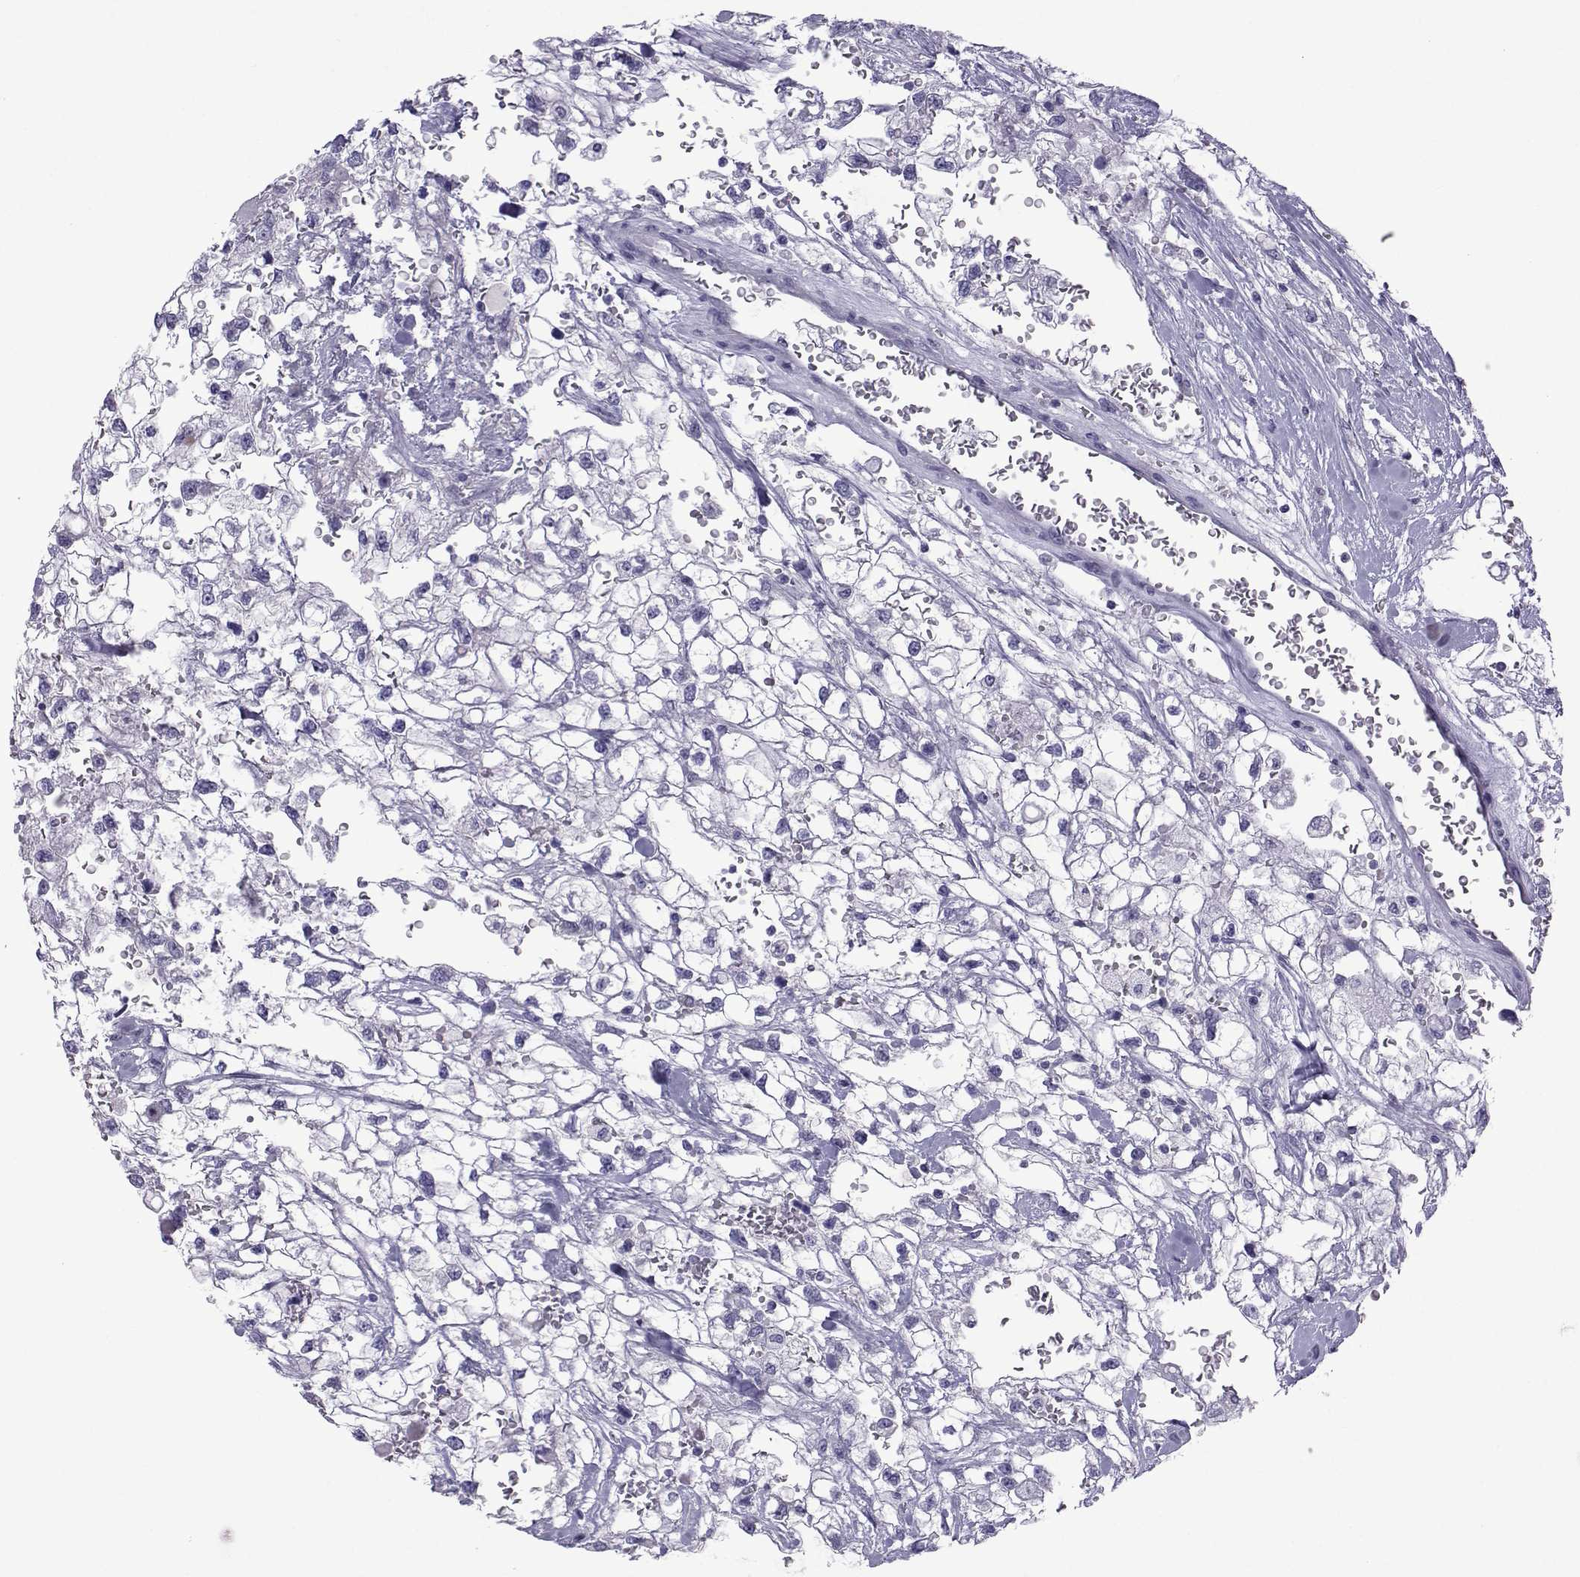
{"staining": {"intensity": "negative", "quantity": "none", "location": "none"}, "tissue": "renal cancer", "cell_type": "Tumor cells", "image_type": "cancer", "snomed": [{"axis": "morphology", "description": "Adenocarcinoma, NOS"}, {"axis": "topography", "description": "Kidney"}], "caption": "An immunohistochemistry histopathology image of adenocarcinoma (renal) is shown. There is no staining in tumor cells of adenocarcinoma (renal).", "gene": "COL22A1", "patient": {"sex": "male", "age": 59}}